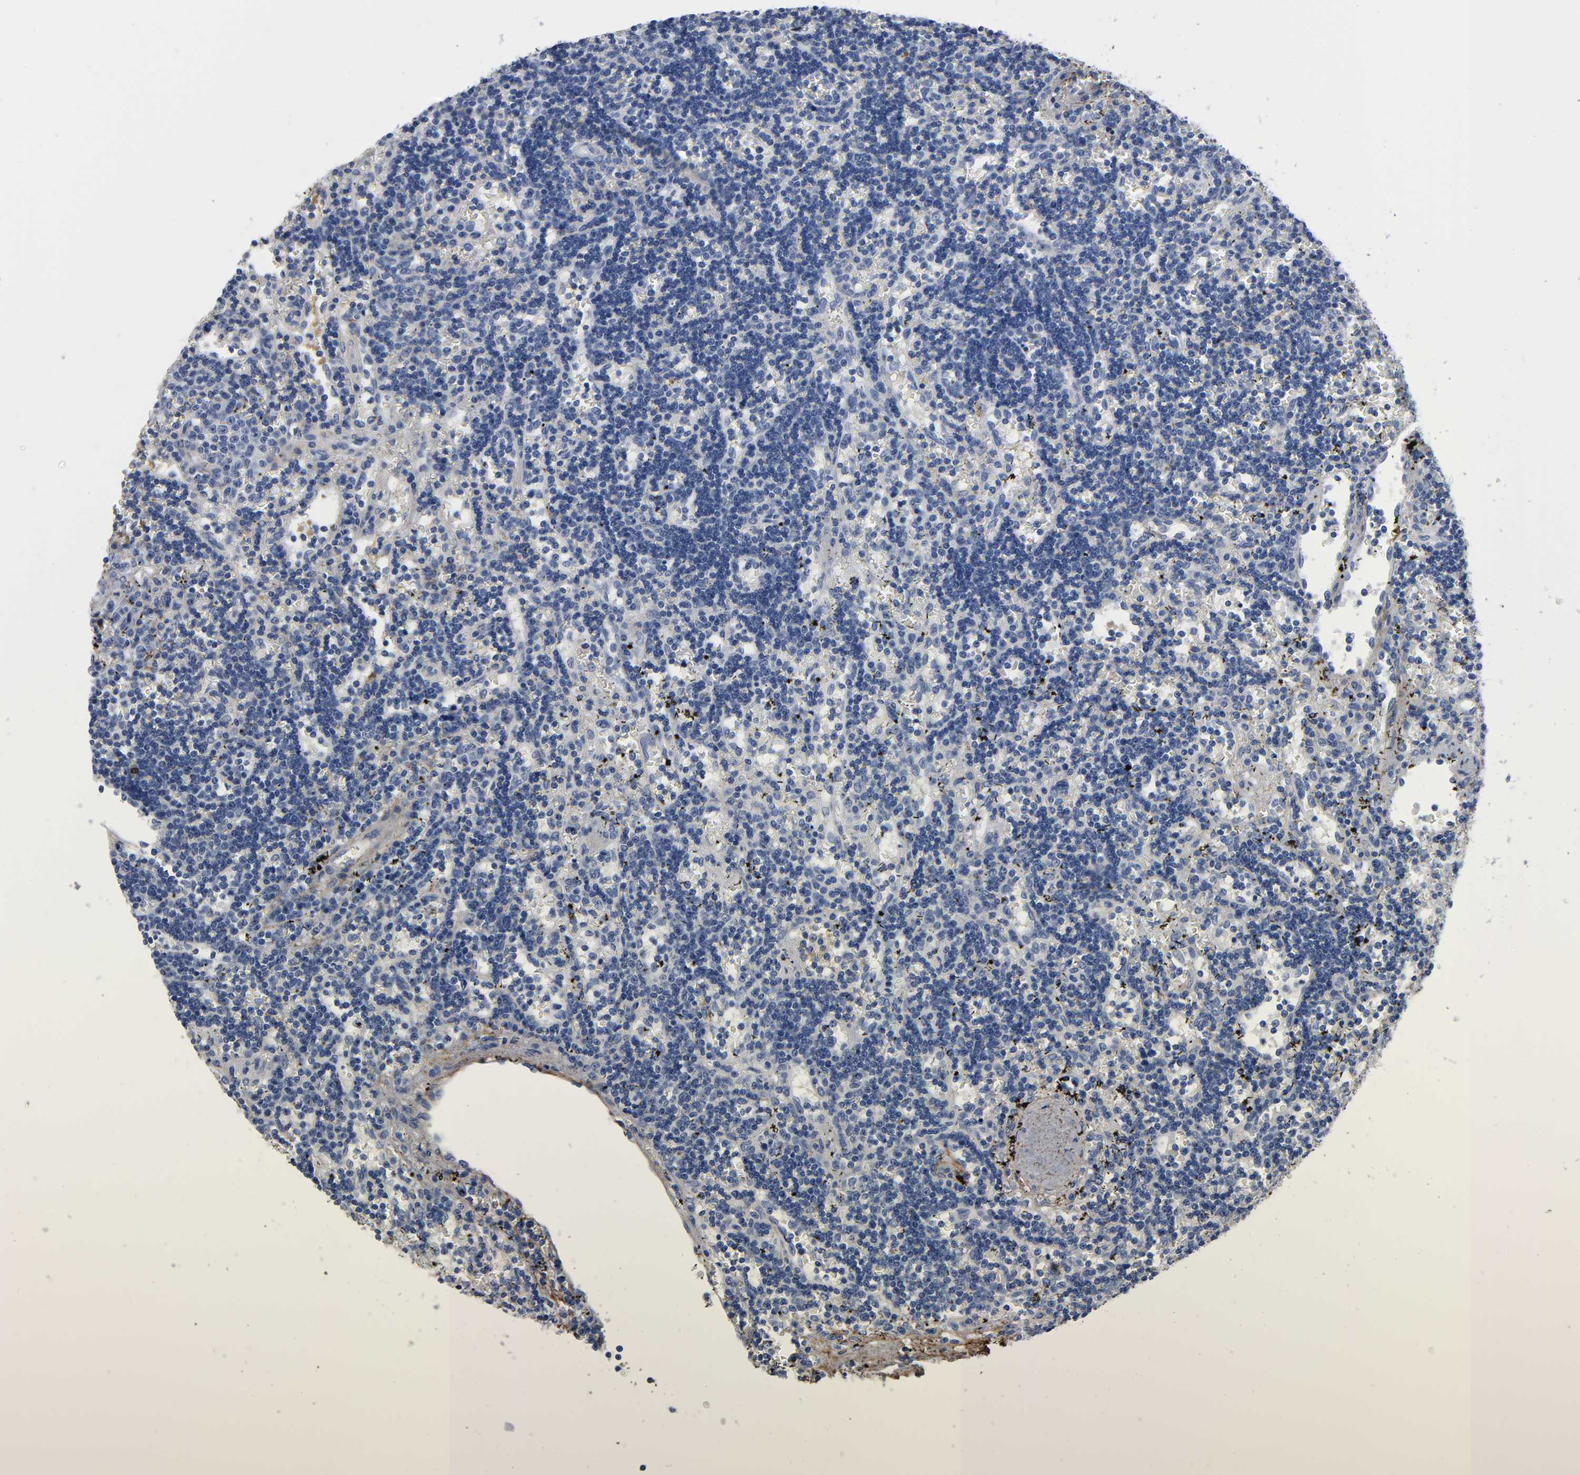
{"staining": {"intensity": "negative", "quantity": "none", "location": "none"}, "tissue": "lymphoma", "cell_type": "Tumor cells", "image_type": "cancer", "snomed": [{"axis": "morphology", "description": "Malignant lymphoma, non-Hodgkin's type, Low grade"}, {"axis": "topography", "description": "Spleen"}], "caption": "Immunohistochemistry (IHC) of lymphoma demonstrates no staining in tumor cells.", "gene": "FBLN1", "patient": {"sex": "male", "age": 60}}